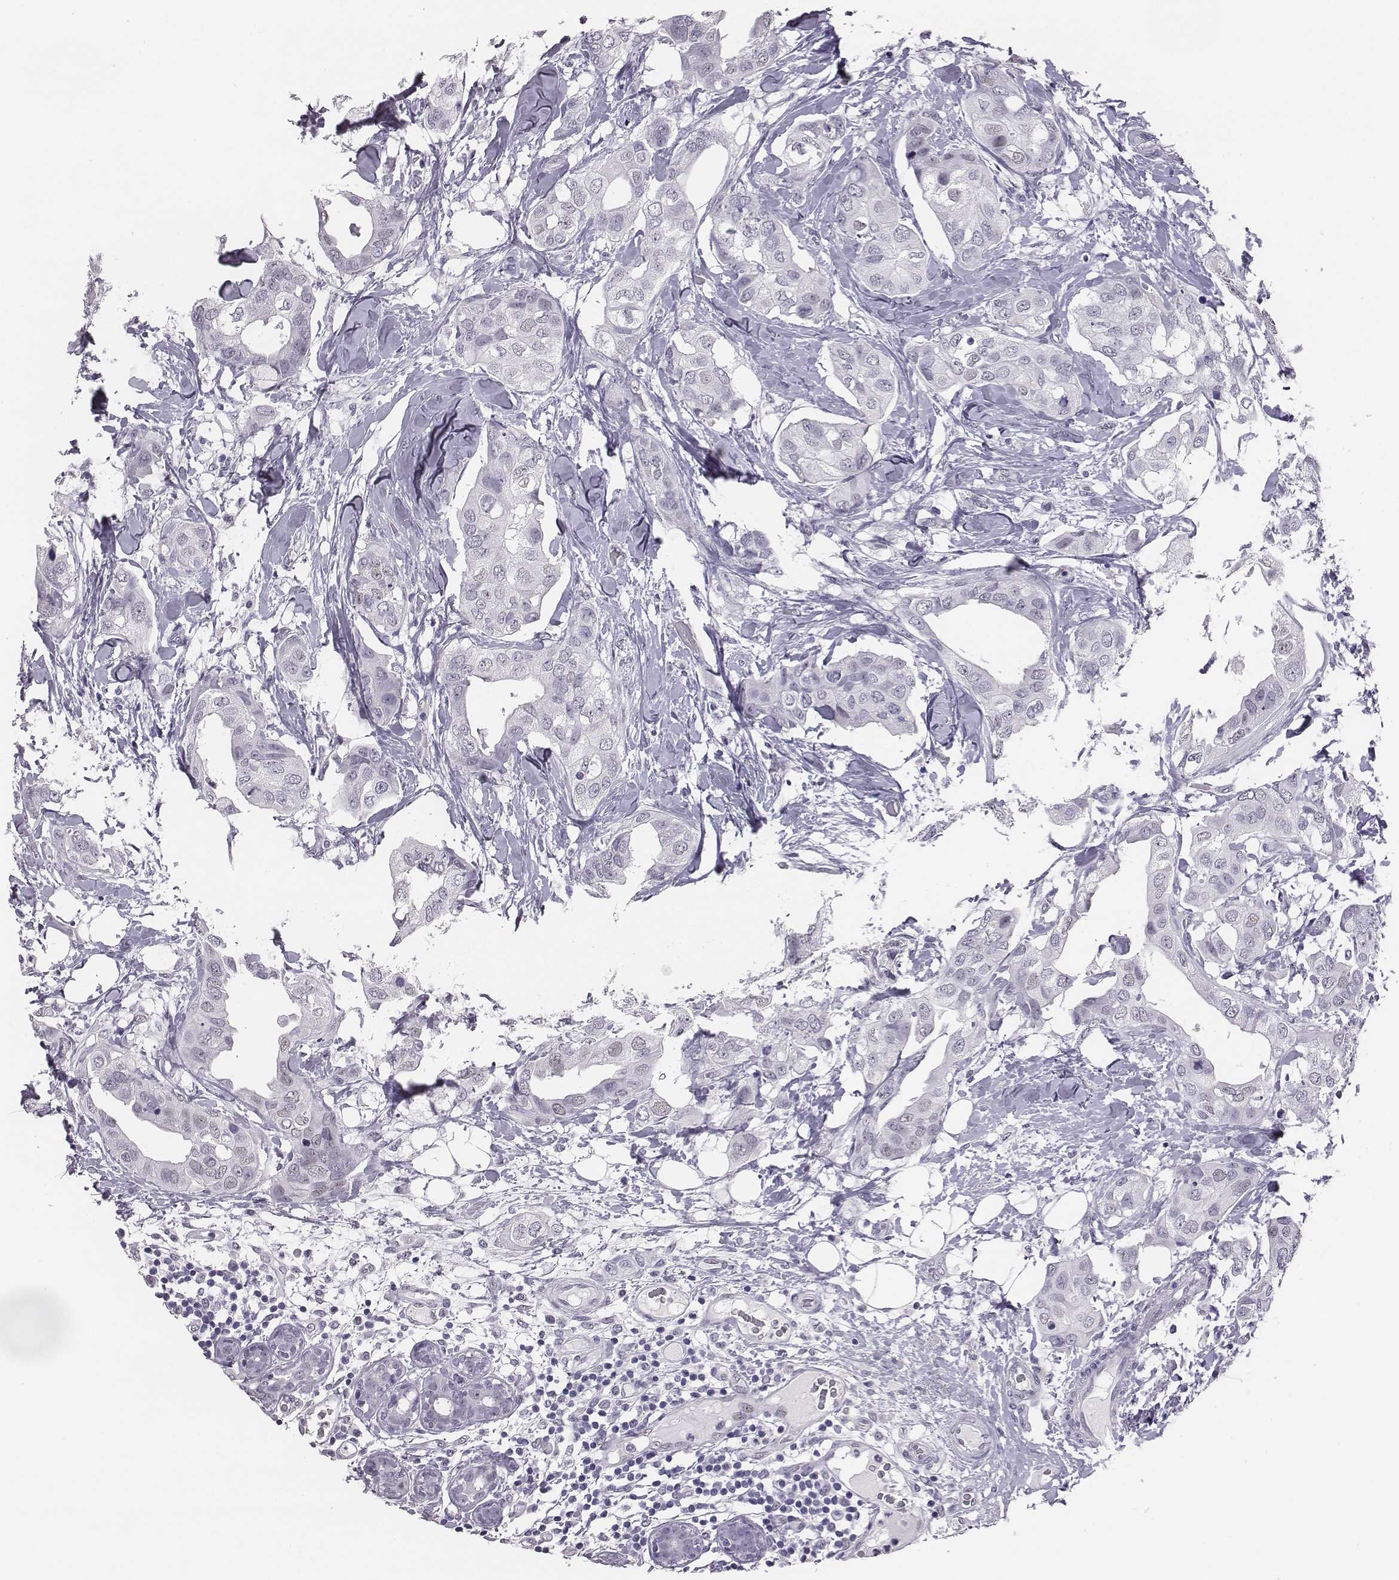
{"staining": {"intensity": "negative", "quantity": "none", "location": "none"}, "tissue": "breast cancer", "cell_type": "Tumor cells", "image_type": "cancer", "snomed": [{"axis": "morphology", "description": "Normal tissue, NOS"}, {"axis": "morphology", "description": "Duct carcinoma"}, {"axis": "topography", "description": "Breast"}], "caption": "Infiltrating ductal carcinoma (breast) was stained to show a protein in brown. There is no significant expression in tumor cells.", "gene": "ACOD1", "patient": {"sex": "female", "age": 40}}